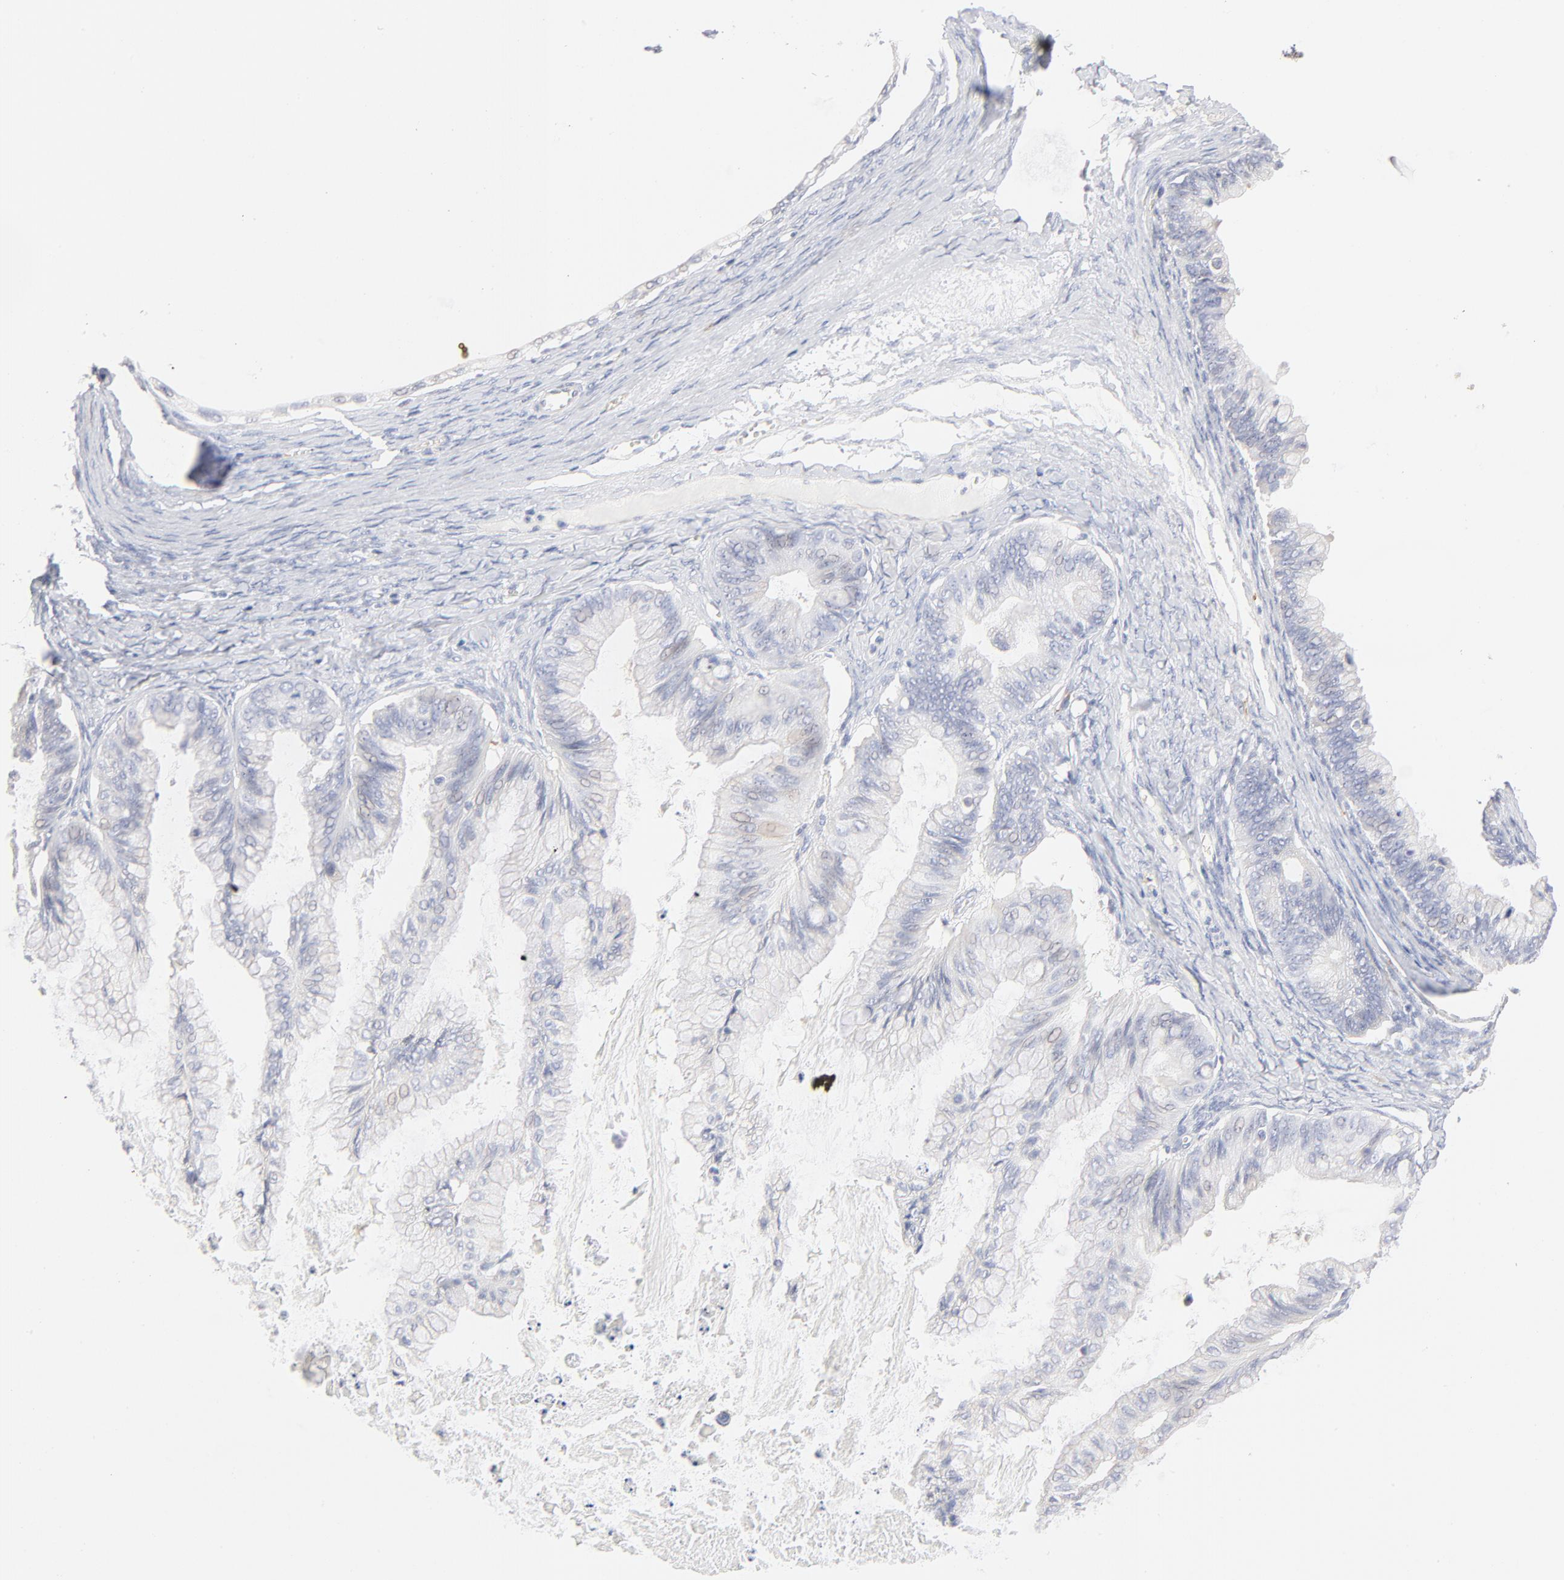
{"staining": {"intensity": "negative", "quantity": "none", "location": "none"}, "tissue": "ovarian cancer", "cell_type": "Tumor cells", "image_type": "cancer", "snomed": [{"axis": "morphology", "description": "Cystadenocarcinoma, mucinous, NOS"}, {"axis": "topography", "description": "Ovary"}], "caption": "The histopathology image shows no staining of tumor cells in mucinous cystadenocarcinoma (ovarian). The staining is performed using DAB (3,3'-diaminobenzidine) brown chromogen with nuclei counter-stained in using hematoxylin.", "gene": "SPTB", "patient": {"sex": "female", "age": 57}}